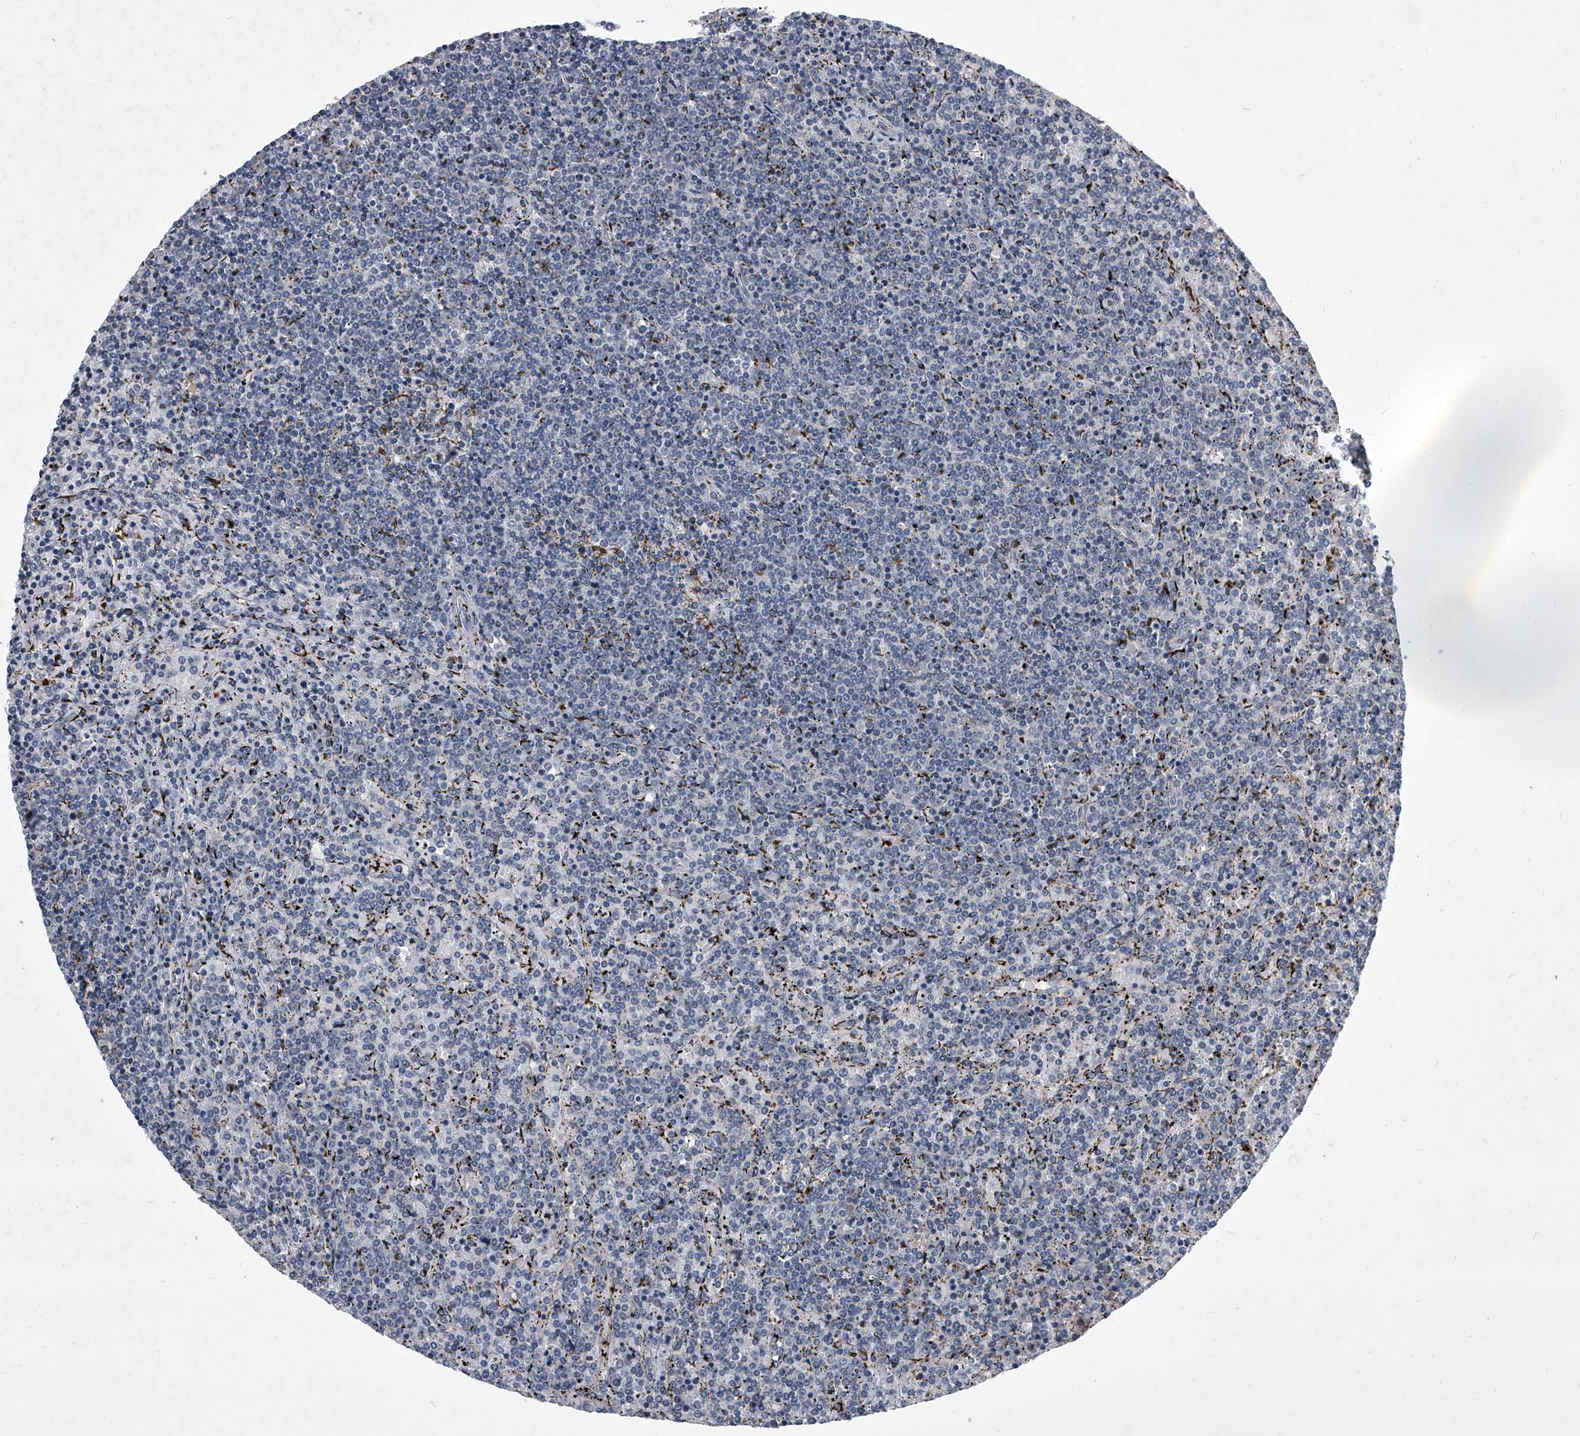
{"staining": {"intensity": "negative", "quantity": "none", "location": "none"}, "tissue": "lymphoma", "cell_type": "Tumor cells", "image_type": "cancer", "snomed": [{"axis": "morphology", "description": "Malignant lymphoma, non-Hodgkin's type, Low grade"}, {"axis": "topography", "description": "Spleen"}], "caption": "IHC of low-grade malignant lymphoma, non-Hodgkin's type shows no expression in tumor cells.", "gene": "ZNF76", "patient": {"sex": "female", "age": 19}}